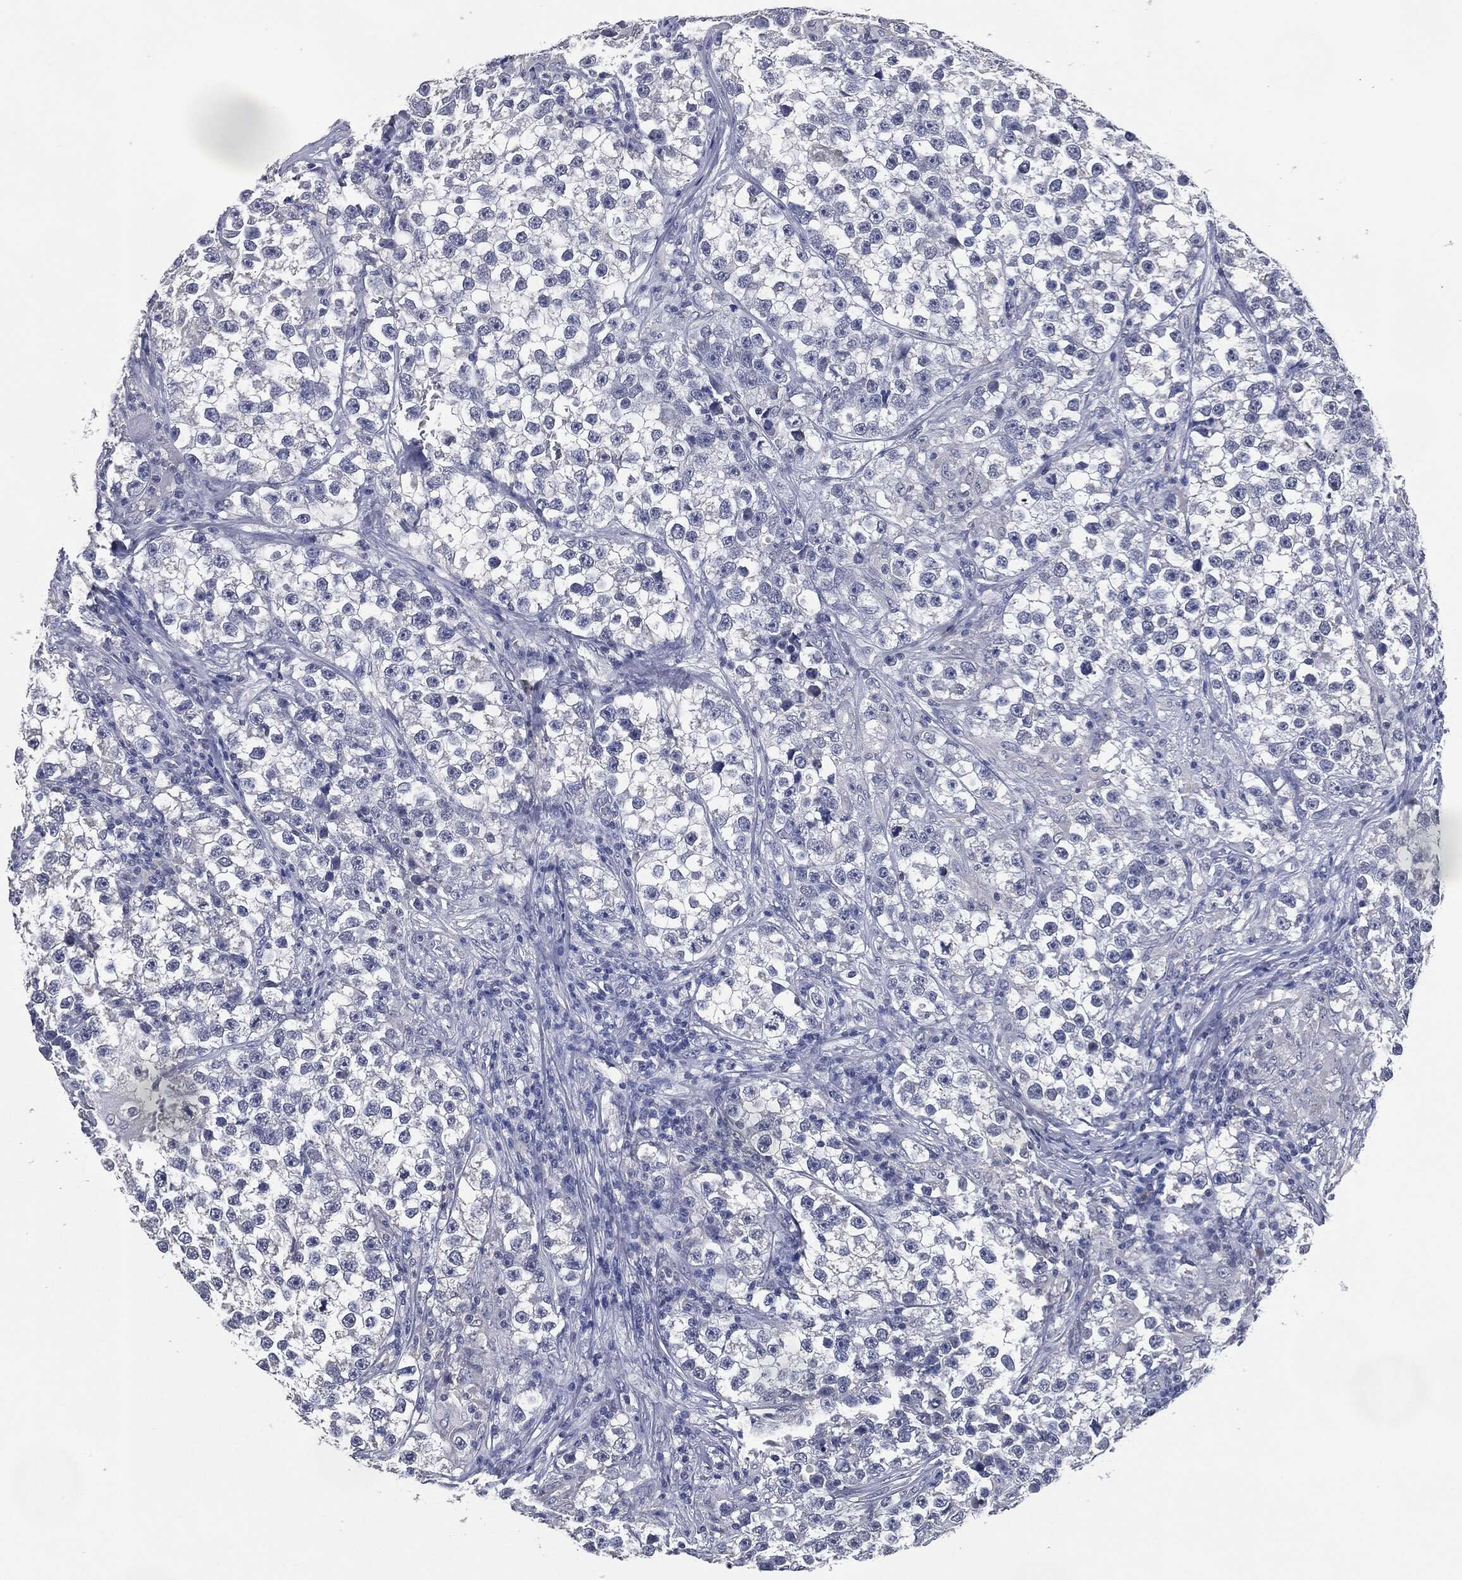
{"staining": {"intensity": "negative", "quantity": "none", "location": "none"}, "tissue": "testis cancer", "cell_type": "Tumor cells", "image_type": "cancer", "snomed": [{"axis": "morphology", "description": "Seminoma, NOS"}, {"axis": "topography", "description": "Testis"}], "caption": "This is an immunohistochemistry (IHC) image of human testis cancer (seminoma). There is no positivity in tumor cells.", "gene": "IL2RG", "patient": {"sex": "male", "age": 46}}